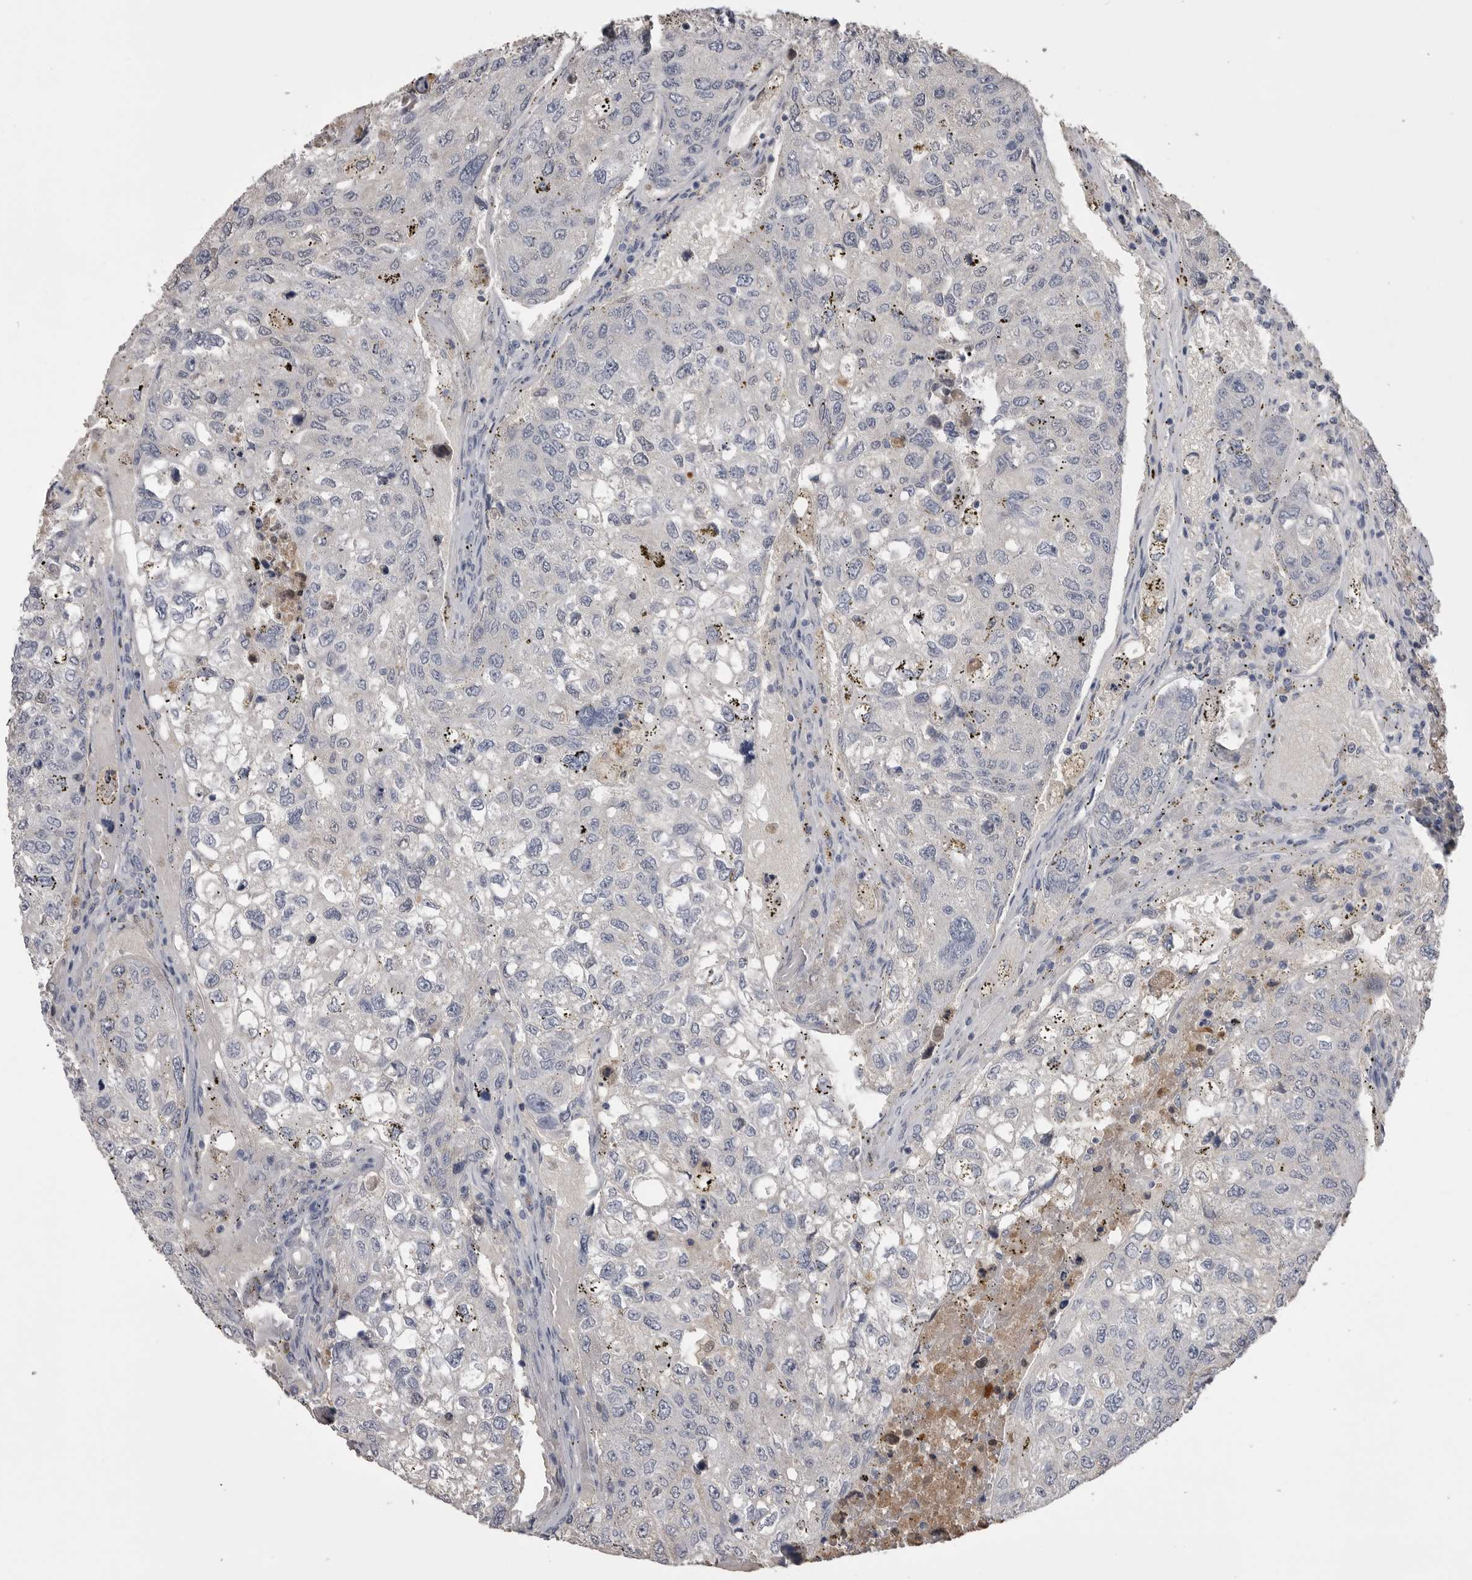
{"staining": {"intensity": "negative", "quantity": "none", "location": "none"}, "tissue": "urothelial cancer", "cell_type": "Tumor cells", "image_type": "cancer", "snomed": [{"axis": "morphology", "description": "Urothelial carcinoma, High grade"}, {"axis": "topography", "description": "Lymph node"}, {"axis": "topography", "description": "Urinary bladder"}], "caption": "Tumor cells show no significant protein positivity in urothelial carcinoma (high-grade). Brightfield microscopy of immunohistochemistry stained with DAB (brown) and hematoxylin (blue), captured at high magnification.", "gene": "AHSG", "patient": {"sex": "male", "age": 51}}